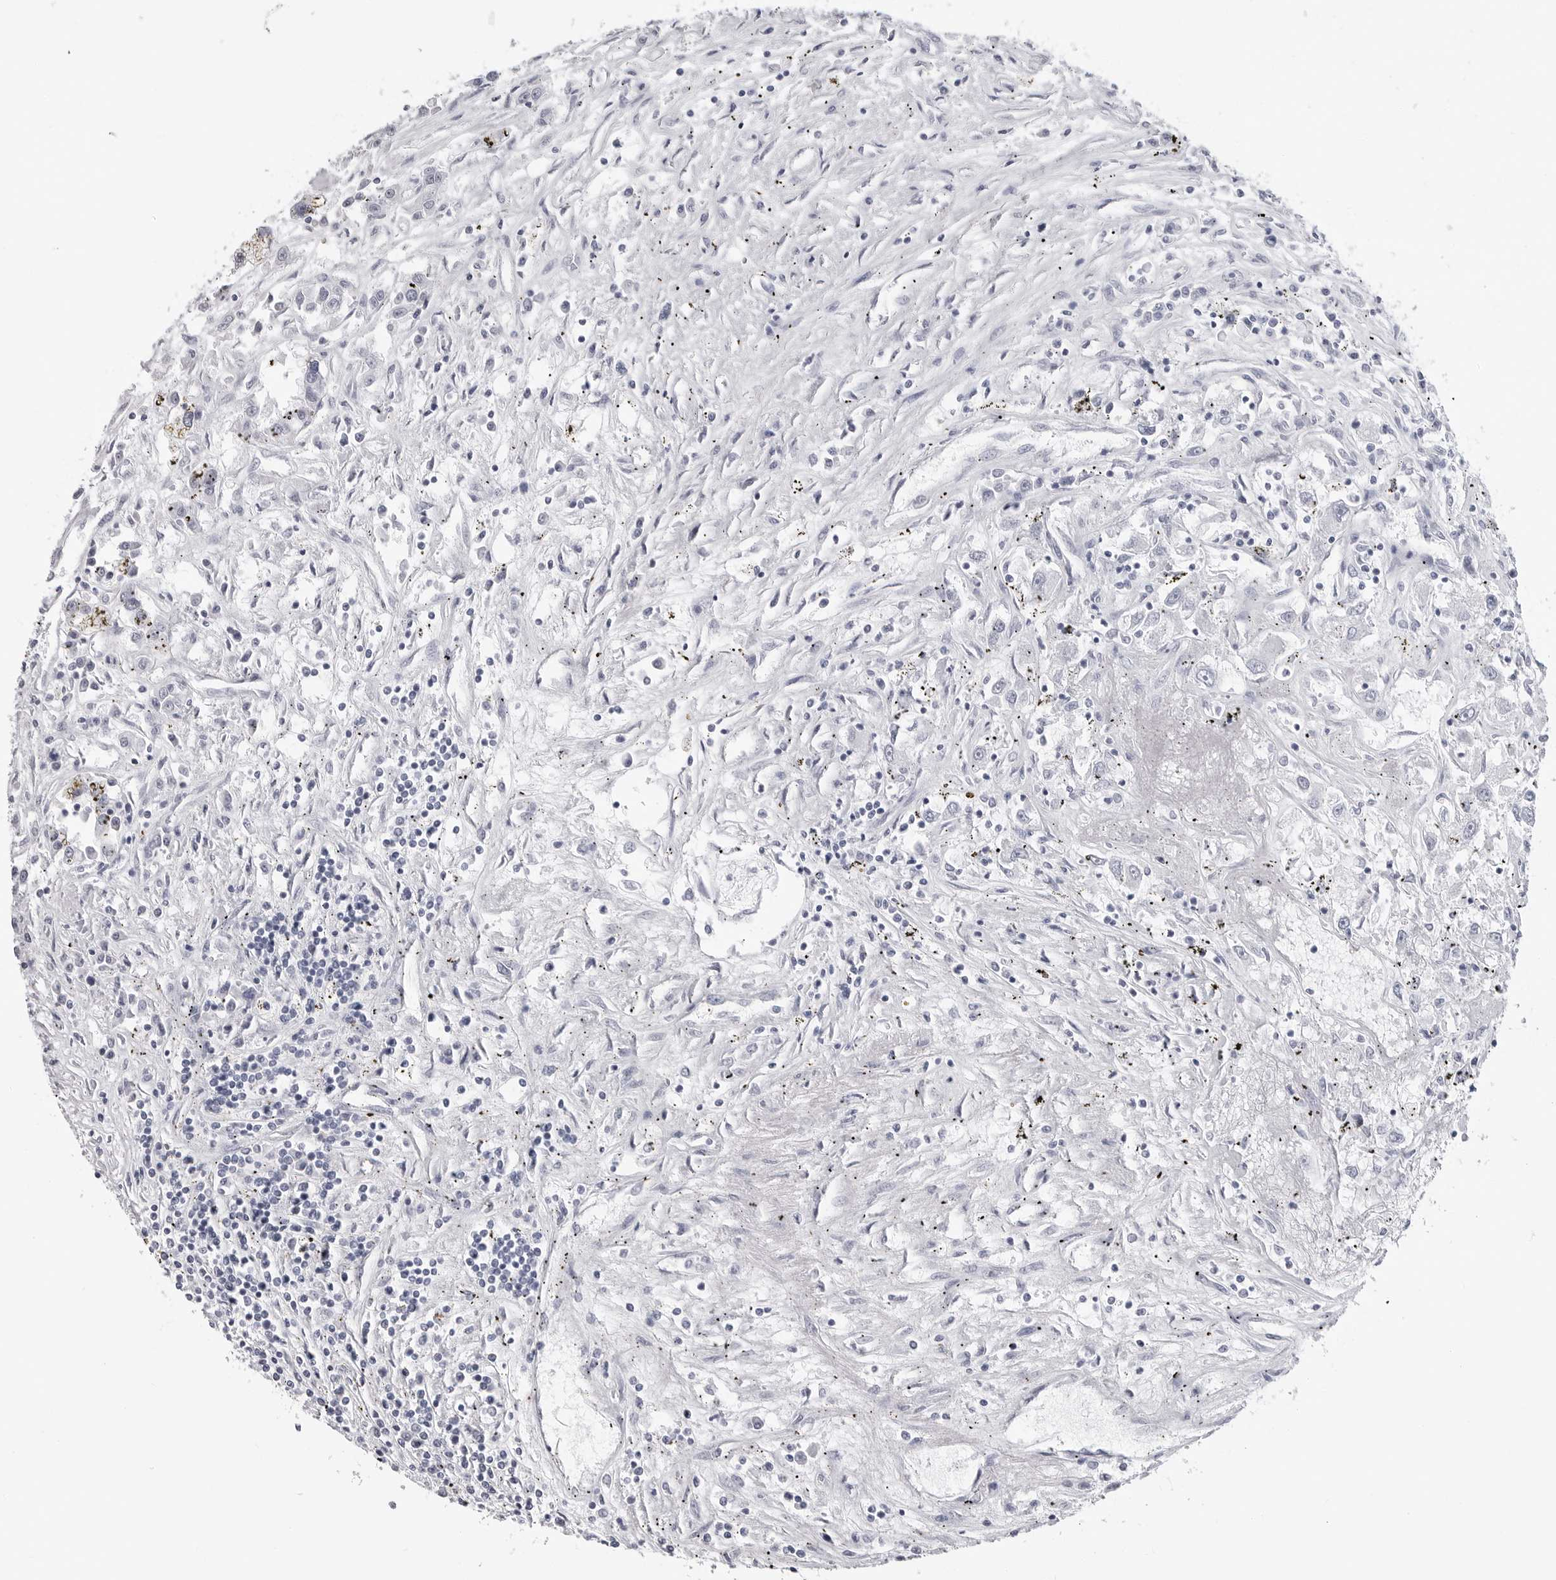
{"staining": {"intensity": "negative", "quantity": "none", "location": "none"}, "tissue": "renal cancer", "cell_type": "Tumor cells", "image_type": "cancer", "snomed": [{"axis": "morphology", "description": "Adenocarcinoma, NOS"}, {"axis": "topography", "description": "Kidney"}], "caption": "High power microscopy micrograph of an immunohistochemistry histopathology image of adenocarcinoma (renal), revealing no significant positivity in tumor cells.", "gene": "PGA3", "patient": {"sex": "female", "age": 52}}